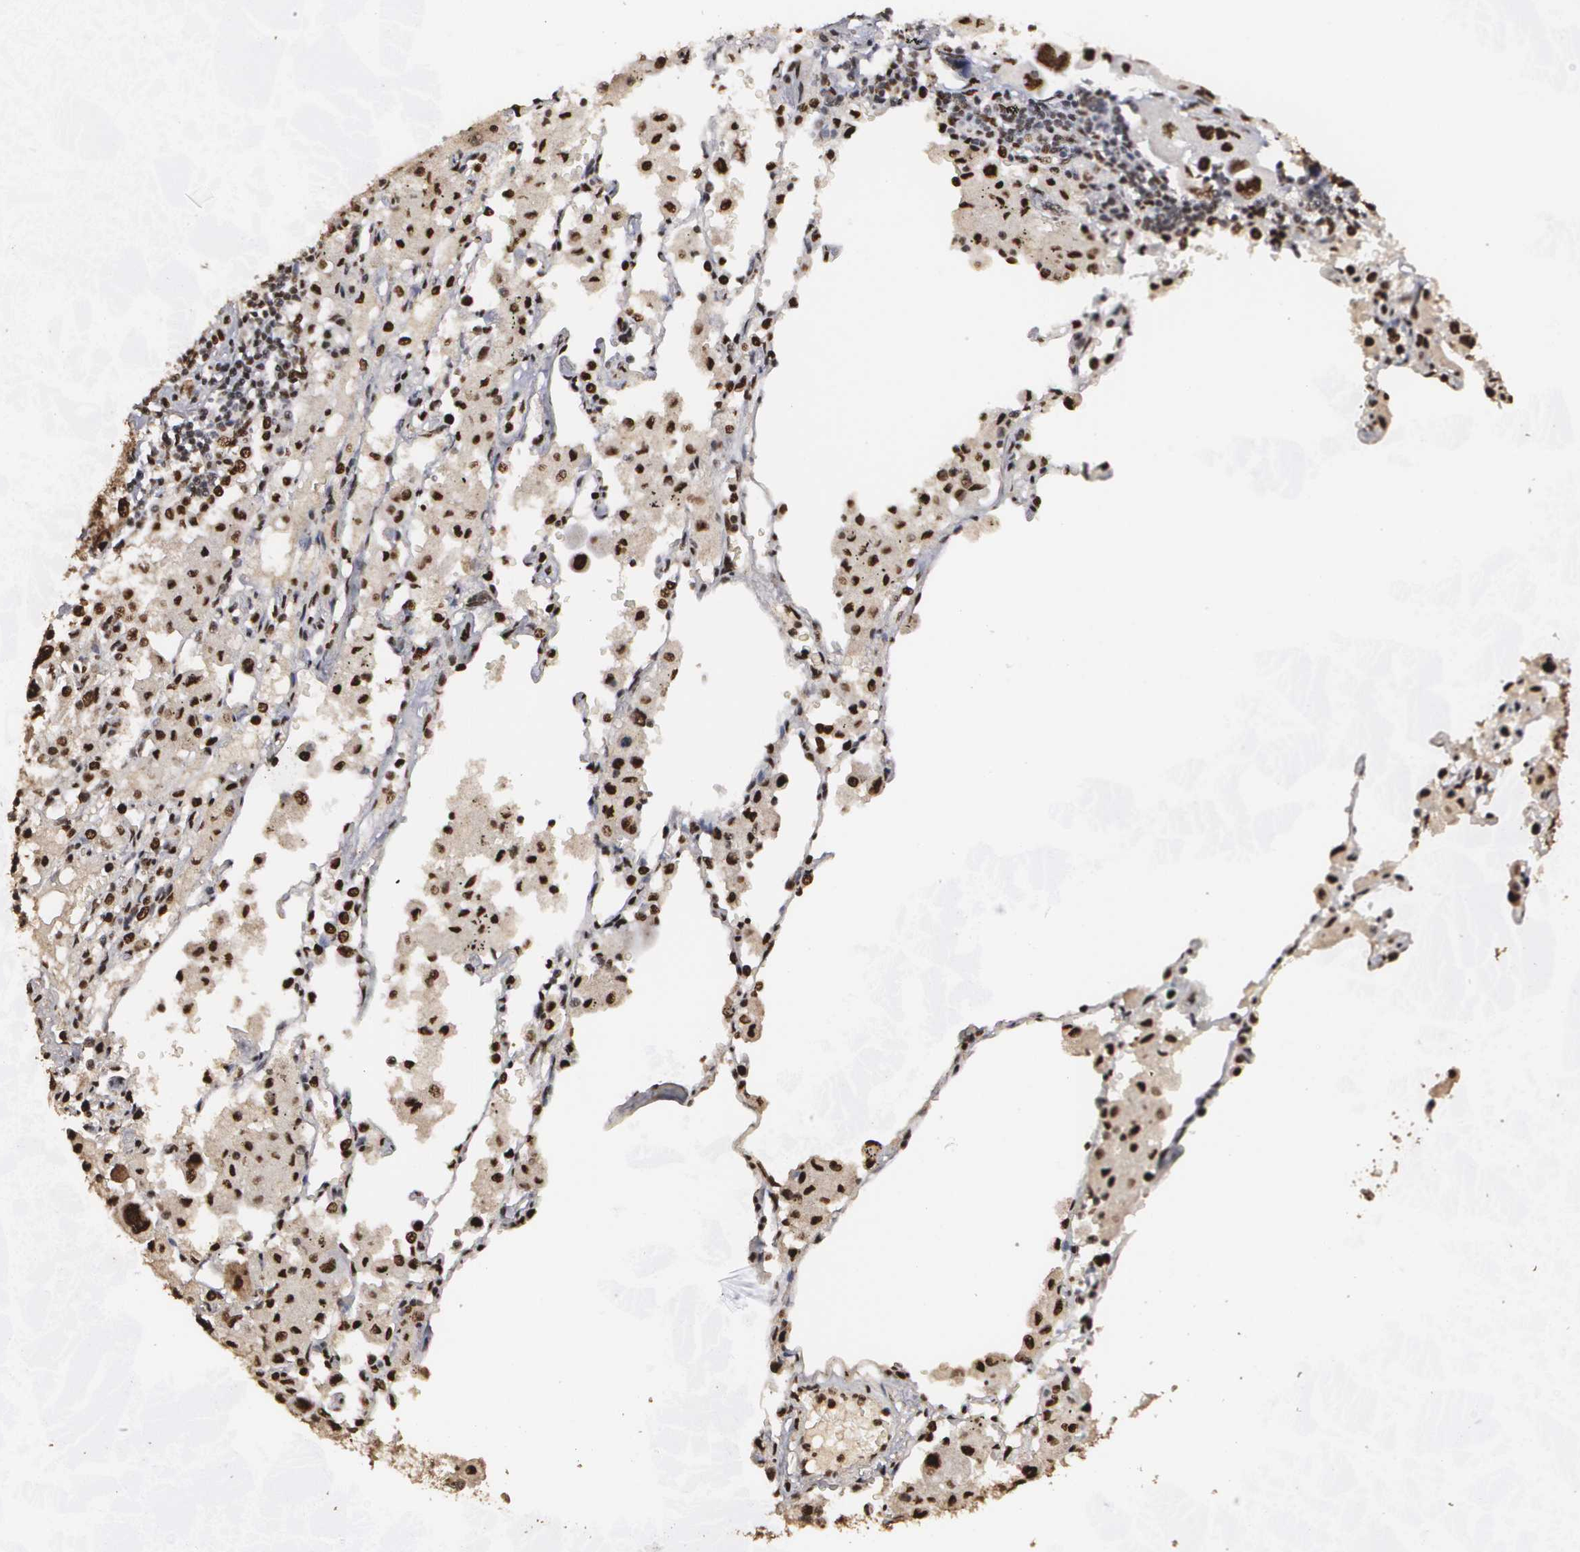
{"staining": {"intensity": "strong", "quantity": ">75%", "location": "nuclear"}, "tissue": "lung cancer", "cell_type": "Tumor cells", "image_type": "cancer", "snomed": [{"axis": "morphology", "description": "Adenocarcinoma, NOS"}, {"axis": "topography", "description": "Lung"}], "caption": "Immunohistochemical staining of lung adenocarcinoma exhibits strong nuclear protein expression in about >75% of tumor cells.", "gene": "RCOR1", "patient": {"sex": "male", "age": 64}}